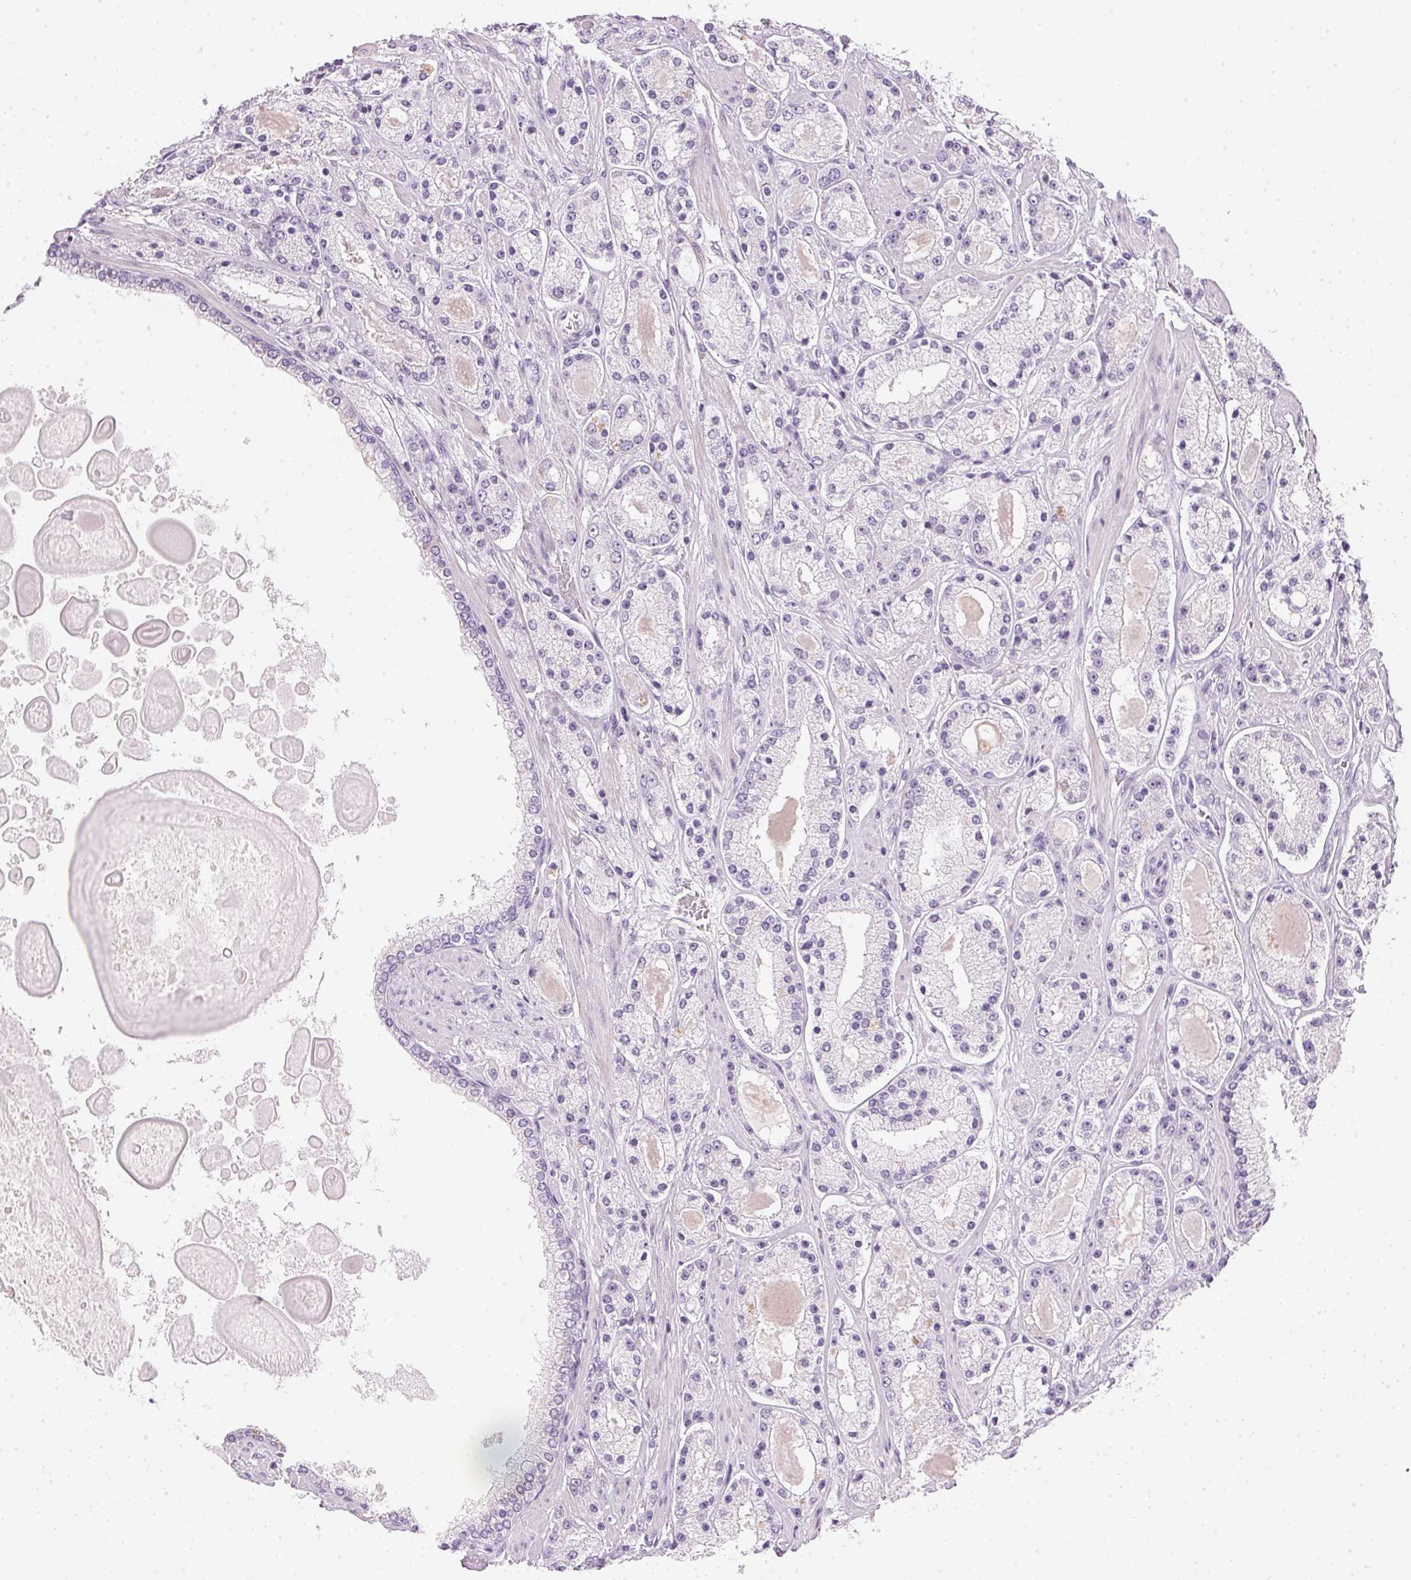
{"staining": {"intensity": "negative", "quantity": "none", "location": "none"}, "tissue": "prostate cancer", "cell_type": "Tumor cells", "image_type": "cancer", "snomed": [{"axis": "morphology", "description": "Adenocarcinoma, High grade"}, {"axis": "topography", "description": "Prostate"}], "caption": "Tumor cells are negative for brown protein staining in adenocarcinoma (high-grade) (prostate).", "gene": "IGFBP1", "patient": {"sex": "male", "age": 67}}